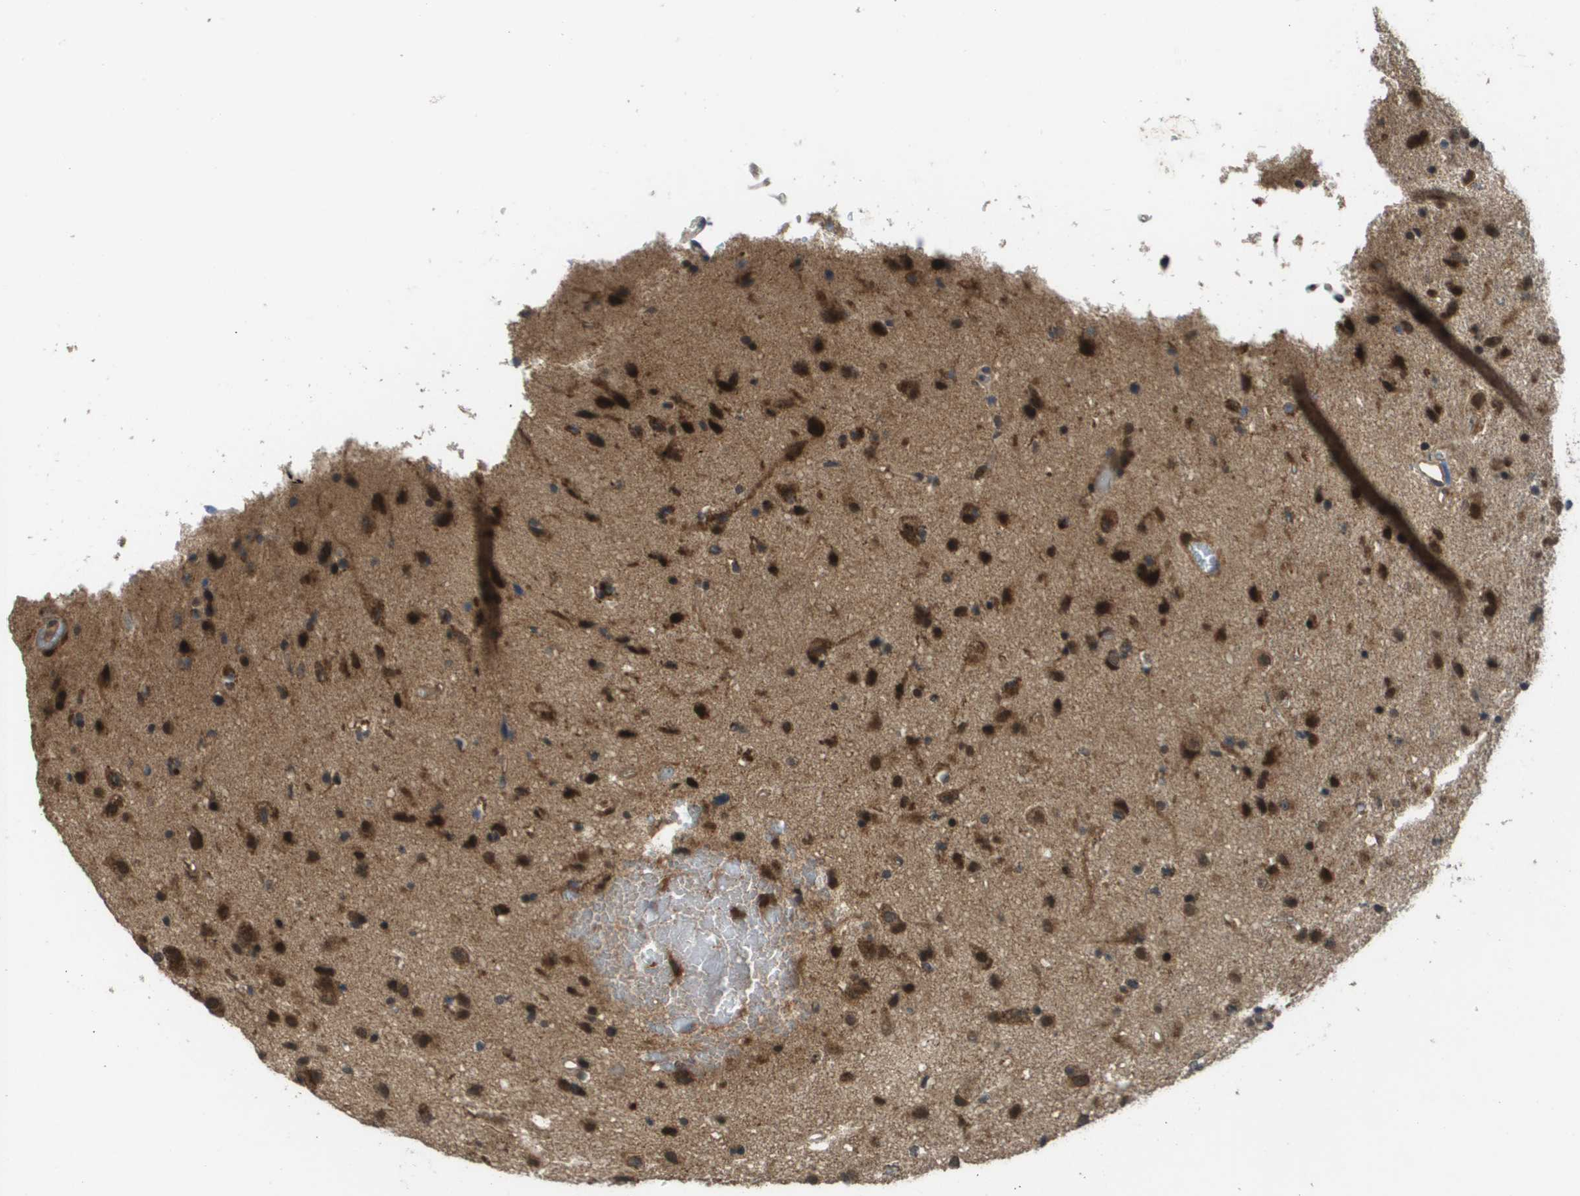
{"staining": {"intensity": "strong", "quantity": "25%-75%", "location": "cytoplasmic/membranous,nuclear"}, "tissue": "glioma", "cell_type": "Tumor cells", "image_type": "cancer", "snomed": [{"axis": "morphology", "description": "Glioma, malignant, Low grade"}, {"axis": "topography", "description": "Brain"}], "caption": "A histopathology image of glioma stained for a protein reveals strong cytoplasmic/membranous and nuclear brown staining in tumor cells.", "gene": "RBM38", "patient": {"sex": "male", "age": 77}}